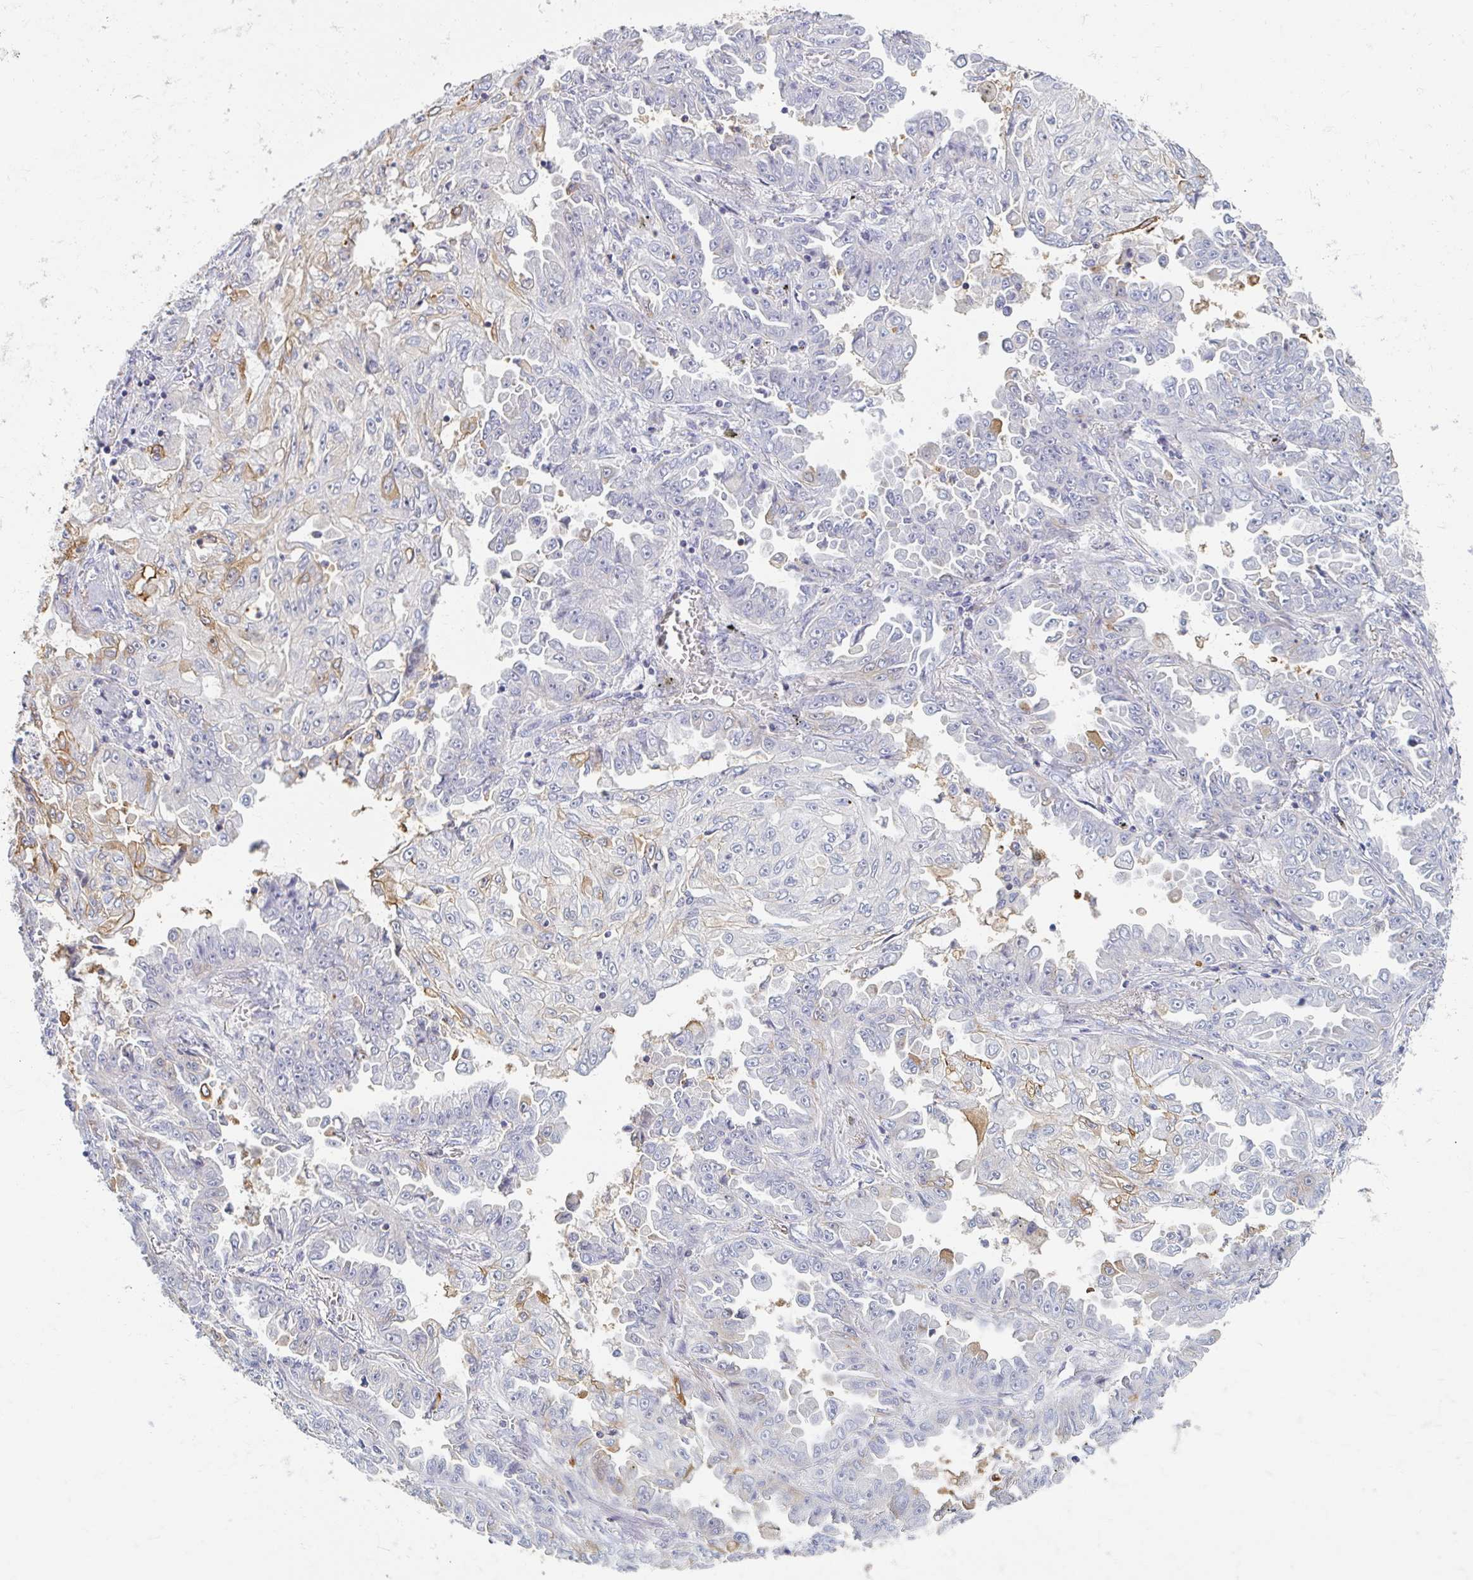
{"staining": {"intensity": "weak", "quantity": "<25%", "location": "cytoplasmic/membranous"}, "tissue": "lung cancer", "cell_type": "Tumor cells", "image_type": "cancer", "snomed": [{"axis": "morphology", "description": "Adenocarcinoma, NOS"}, {"axis": "topography", "description": "Lung"}], "caption": "Tumor cells show no significant staining in lung adenocarcinoma. The staining is performed using DAB (3,3'-diaminobenzidine) brown chromogen with nuclei counter-stained in using hematoxylin.", "gene": "MYLK2", "patient": {"sex": "female", "age": 52}}